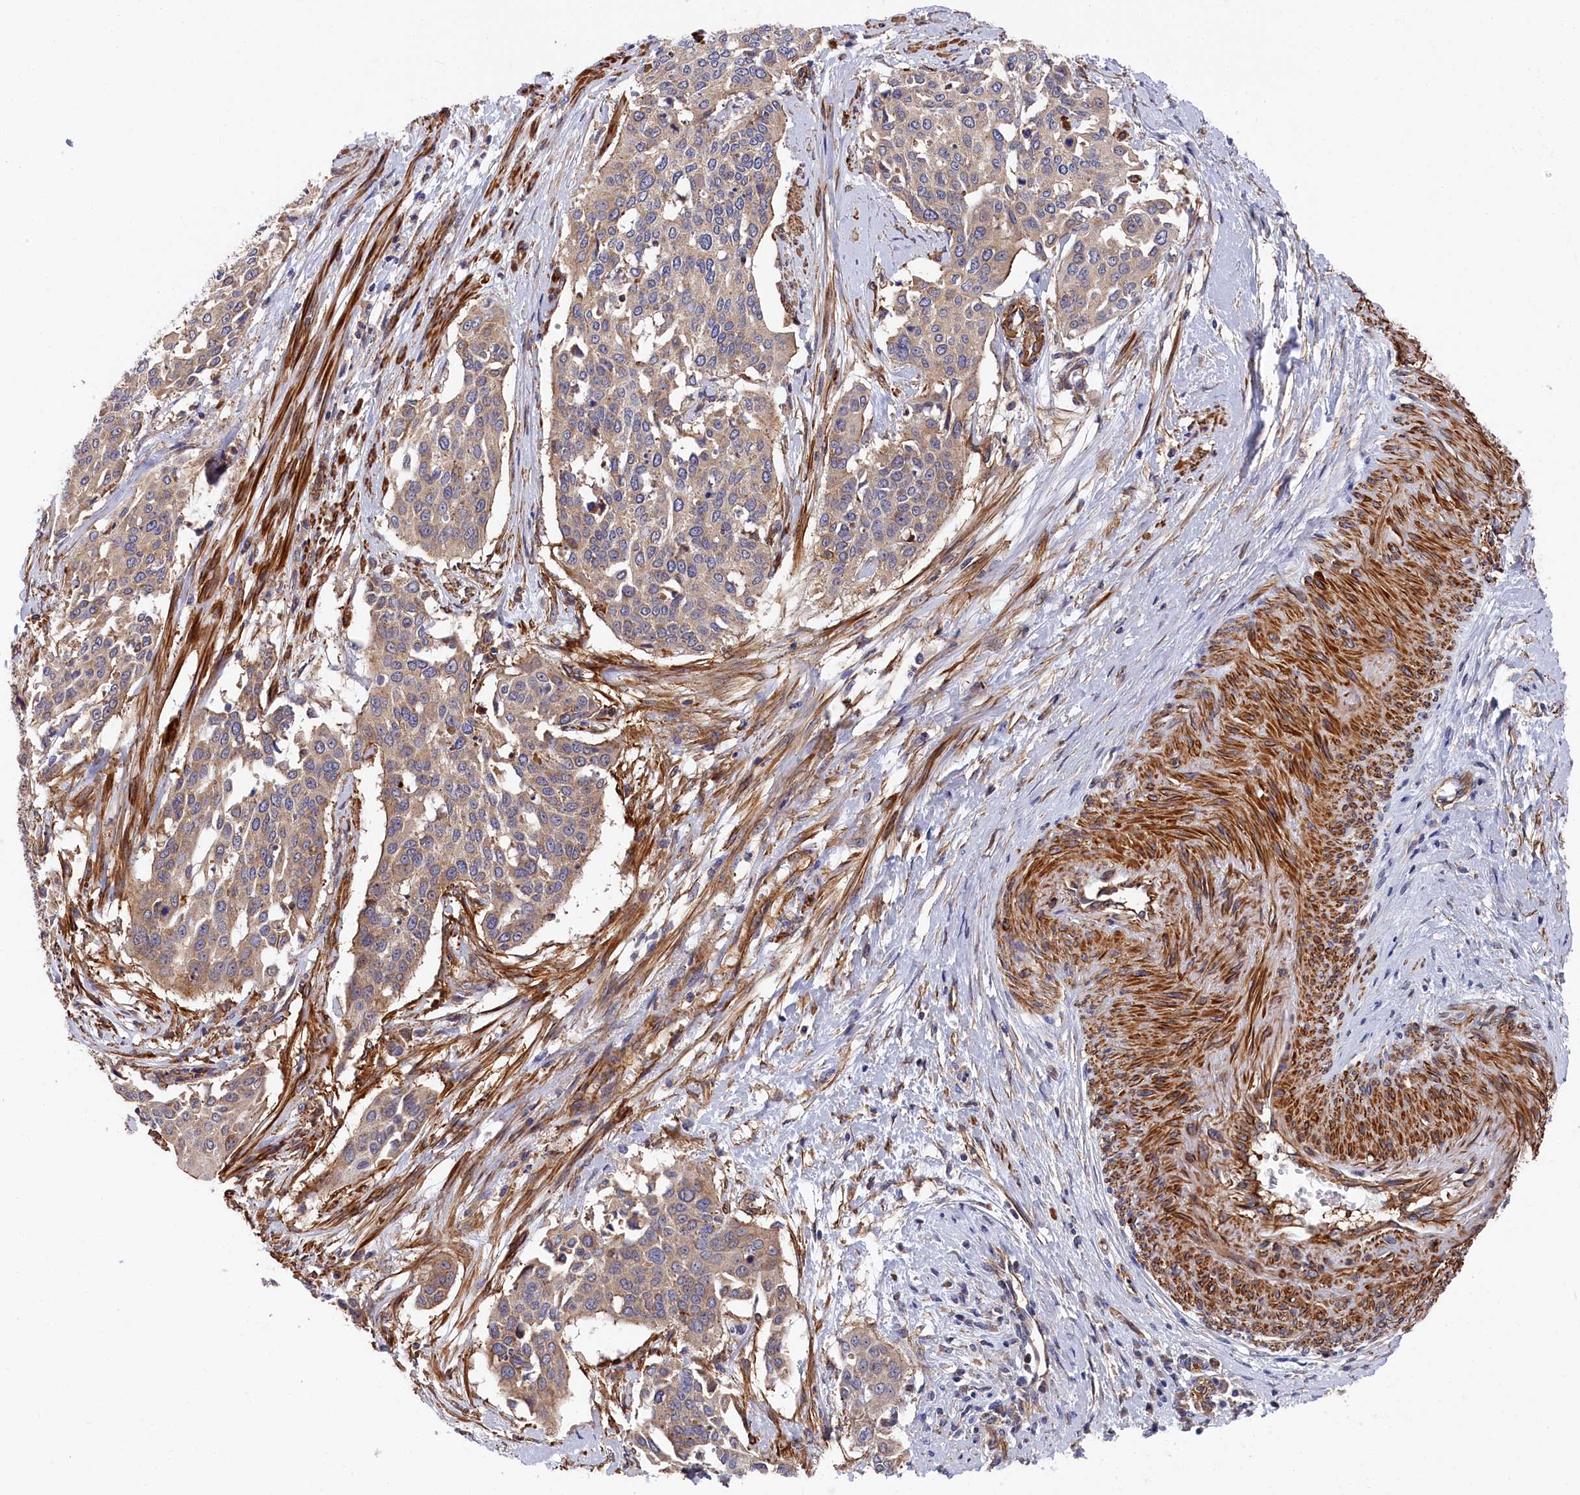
{"staining": {"intensity": "weak", "quantity": ">75%", "location": "cytoplasmic/membranous"}, "tissue": "cervical cancer", "cell_type": "Tumor cells", "image_type": "cancer", "snomed": [{"axis": "morphology", "description": "Squamous cell carcinoma, NOS"}, {"axis": "topography", "description": "Cervix"}], "caption": "Cervical cancer (squamous cell carcinoma) stained with a brown dye displays weak cytoplasmic/membranous positive staining in approximately >75% of tumor cells.", "gene": "LDHD", "patient": {"sex": "female", "age": 44}}